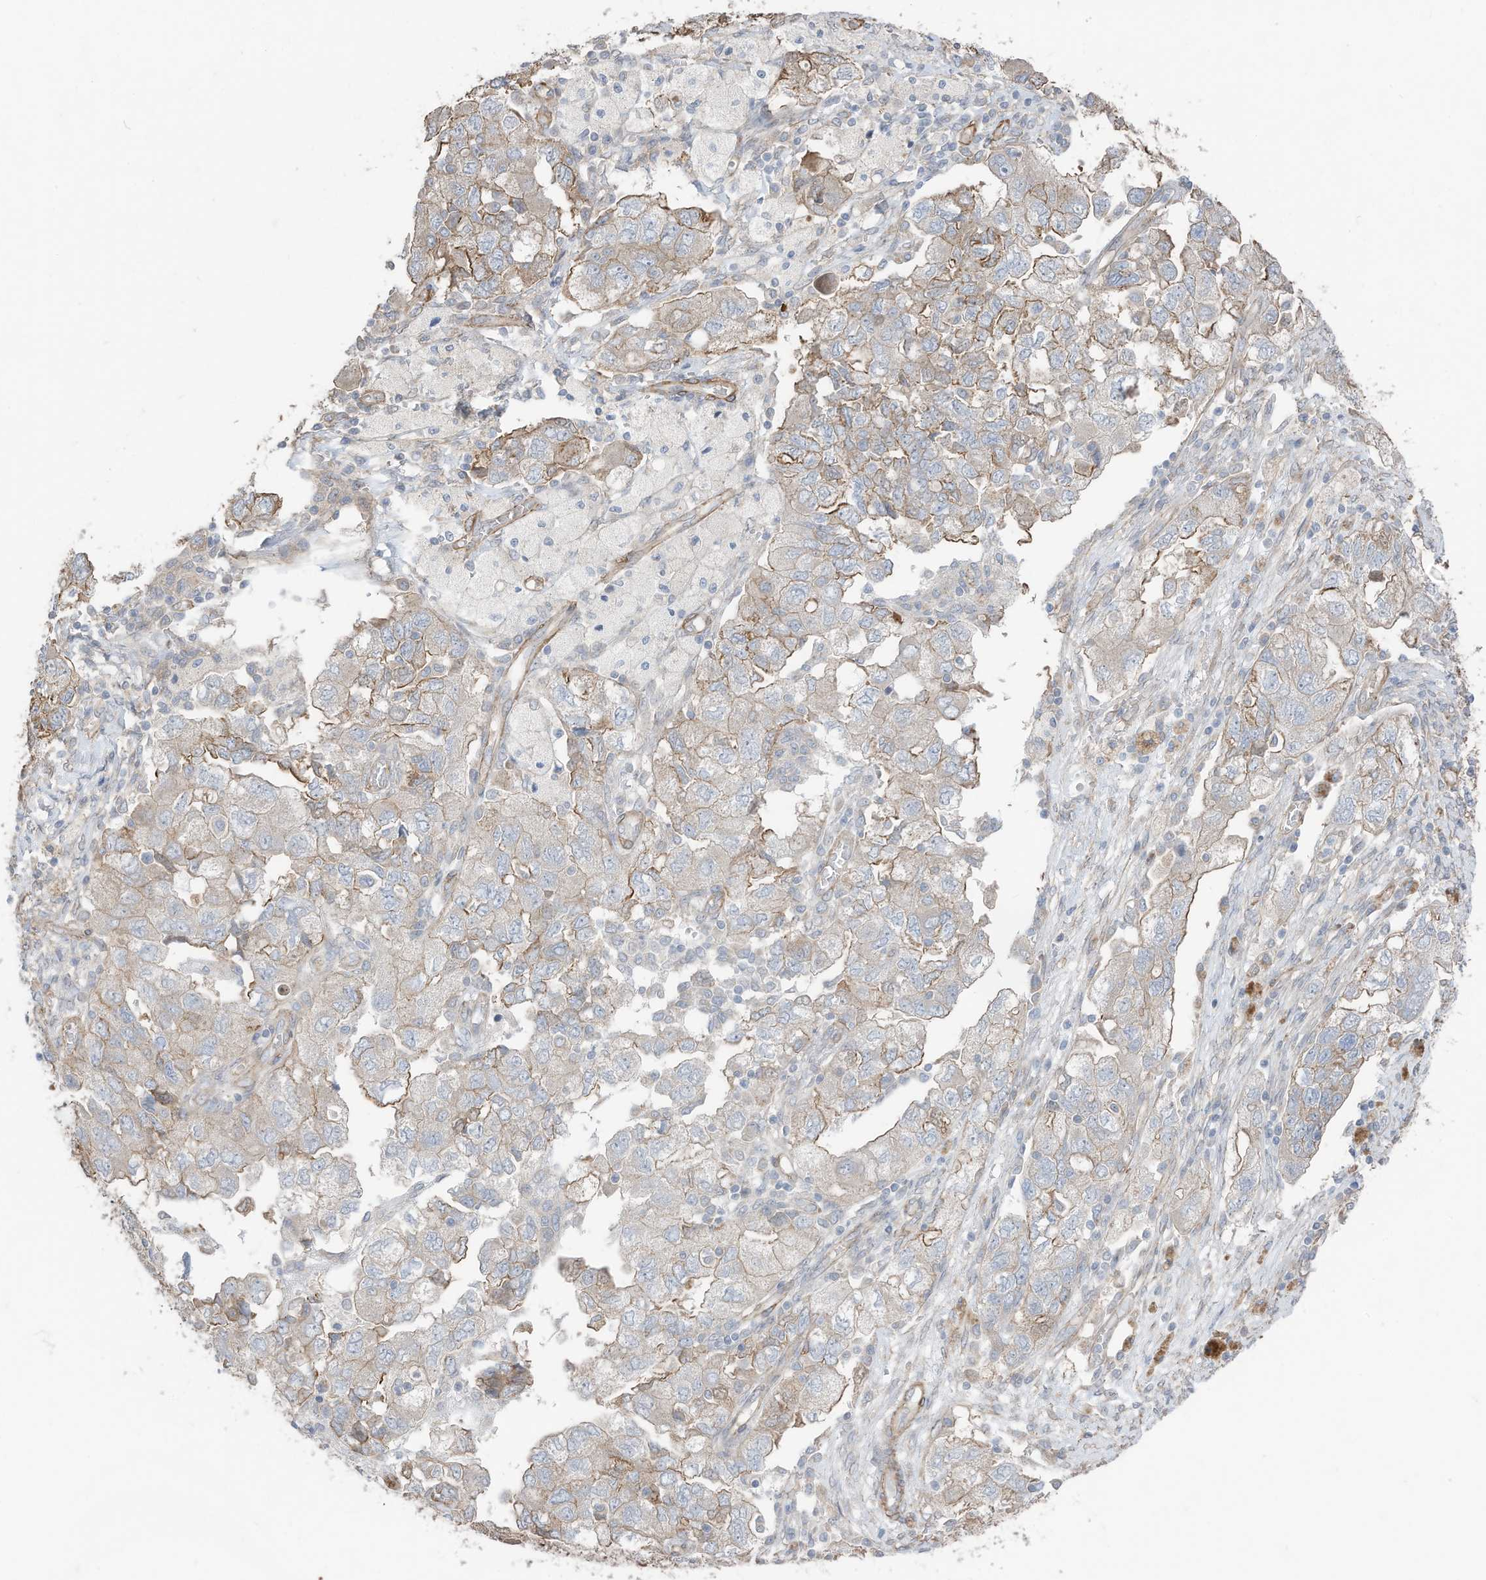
{"staining": {"intensity": "weak", "quantity": "<25%", "location": "cytoplasmic/membranous"}, "tissue": "ovarian cancer", "cell_type": "Tumor cells", "image_type": "cancer", "snomed": [{"axis": "morphology", "description": "Carcinoma, NOS"}, {"axis": "morphology", "description": "Cystadenocarcinoma, serous, NOS"}, {"axis": "topography", "description": "Ovary"}], "caption": "Ovarian cancer was stained to show a protein in brown. There is no significant expression in tumor cells. (Brightfield microscopy of DAB IHC at high magnification).", "gene": "SLC17A7", "patient": {"sex": "female", "age": 69}}